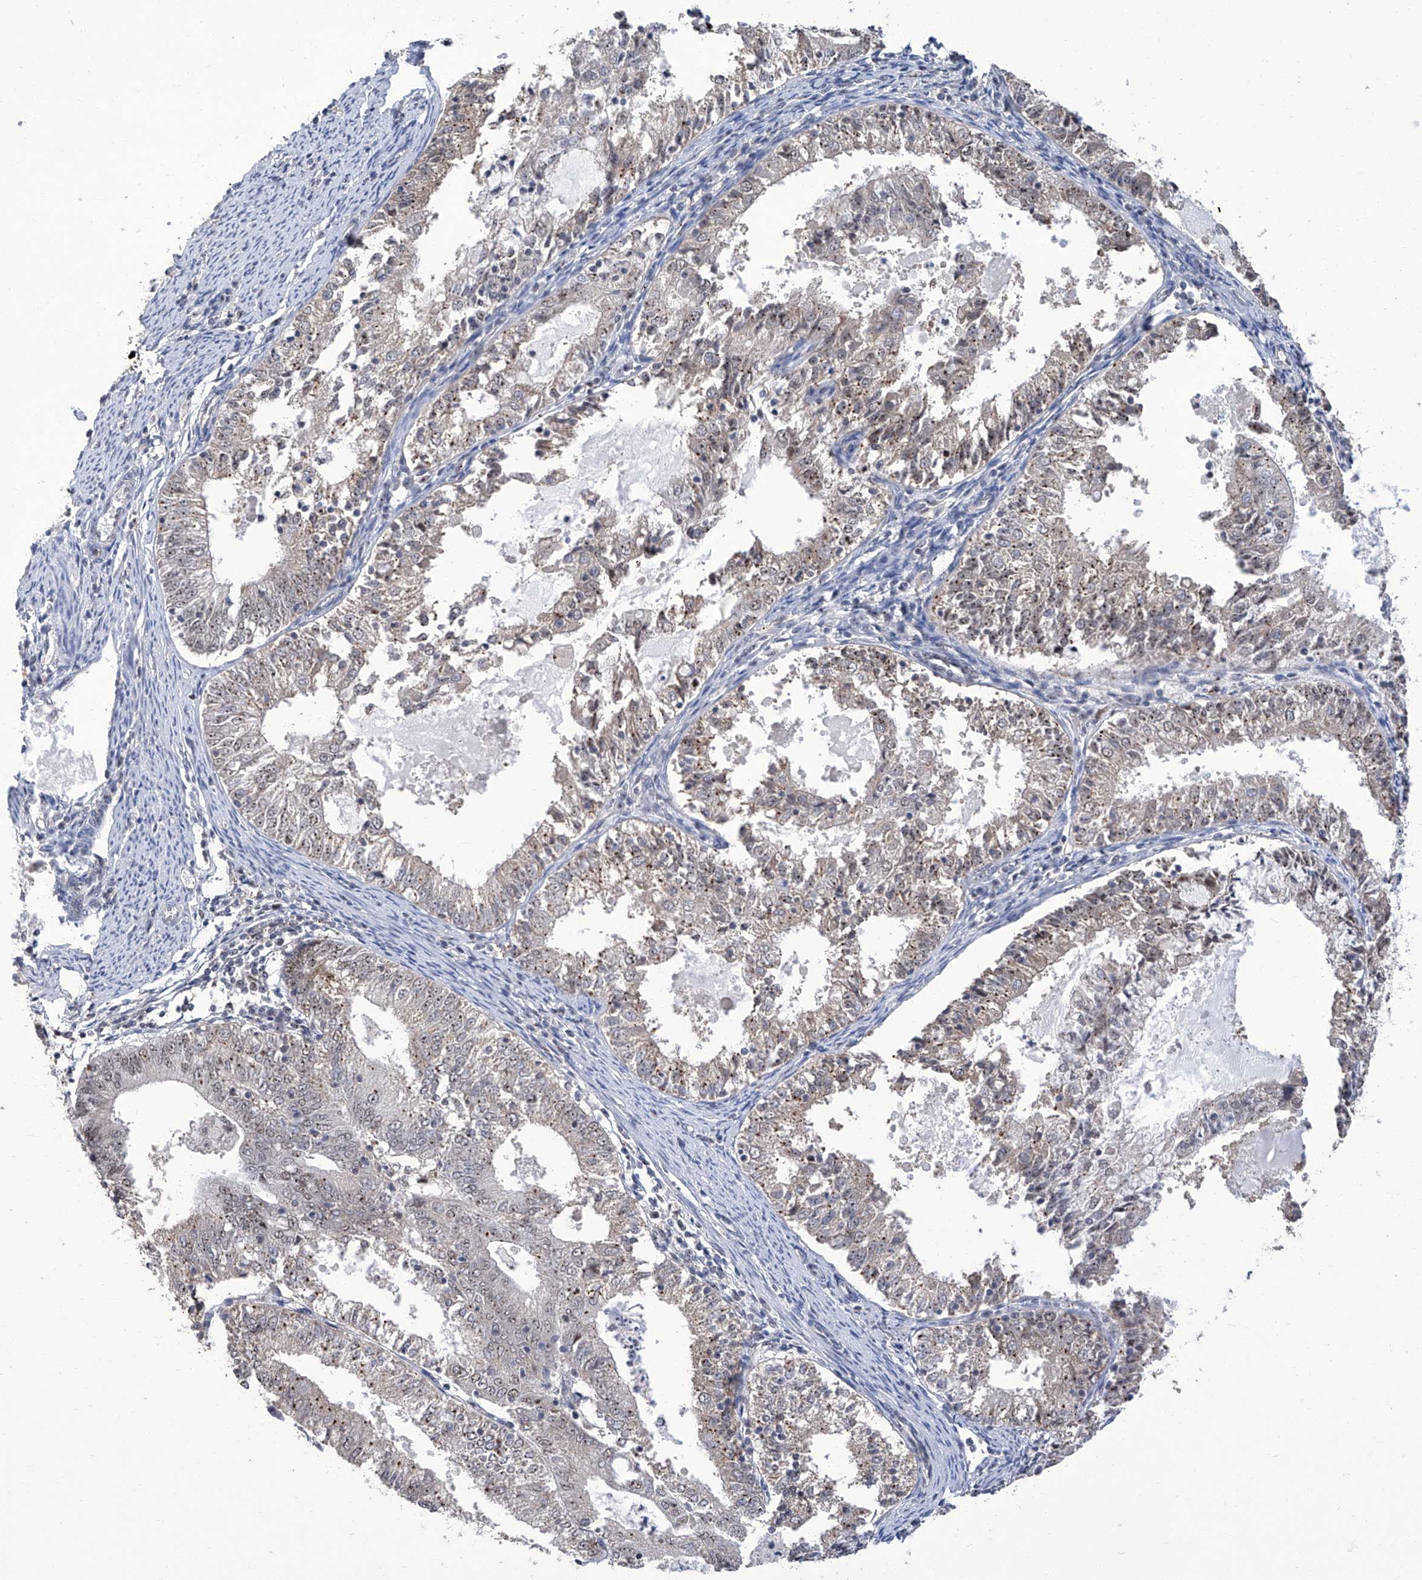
{"staining": {"intensity": "weak", "quantity": "25%-75%", "location": "nuclear"}, "tissue": "endometrial cancer", "cell_type": "Tumor cells", "image_type": "cancer", "snomed": [{"axis": "morphology", "description": "Adenocarcinoma, NOS"}, {"axis": "topography", "description": "Endometrium"}], "caption": "Human endometrial adenocarcinoma stained for a protein (brown) displays weak nuclear positive positivity in approximately 25%-75% of tumor cells.", "gene": "CMTR1", "patient": {"sex": "female", "age": 57}}